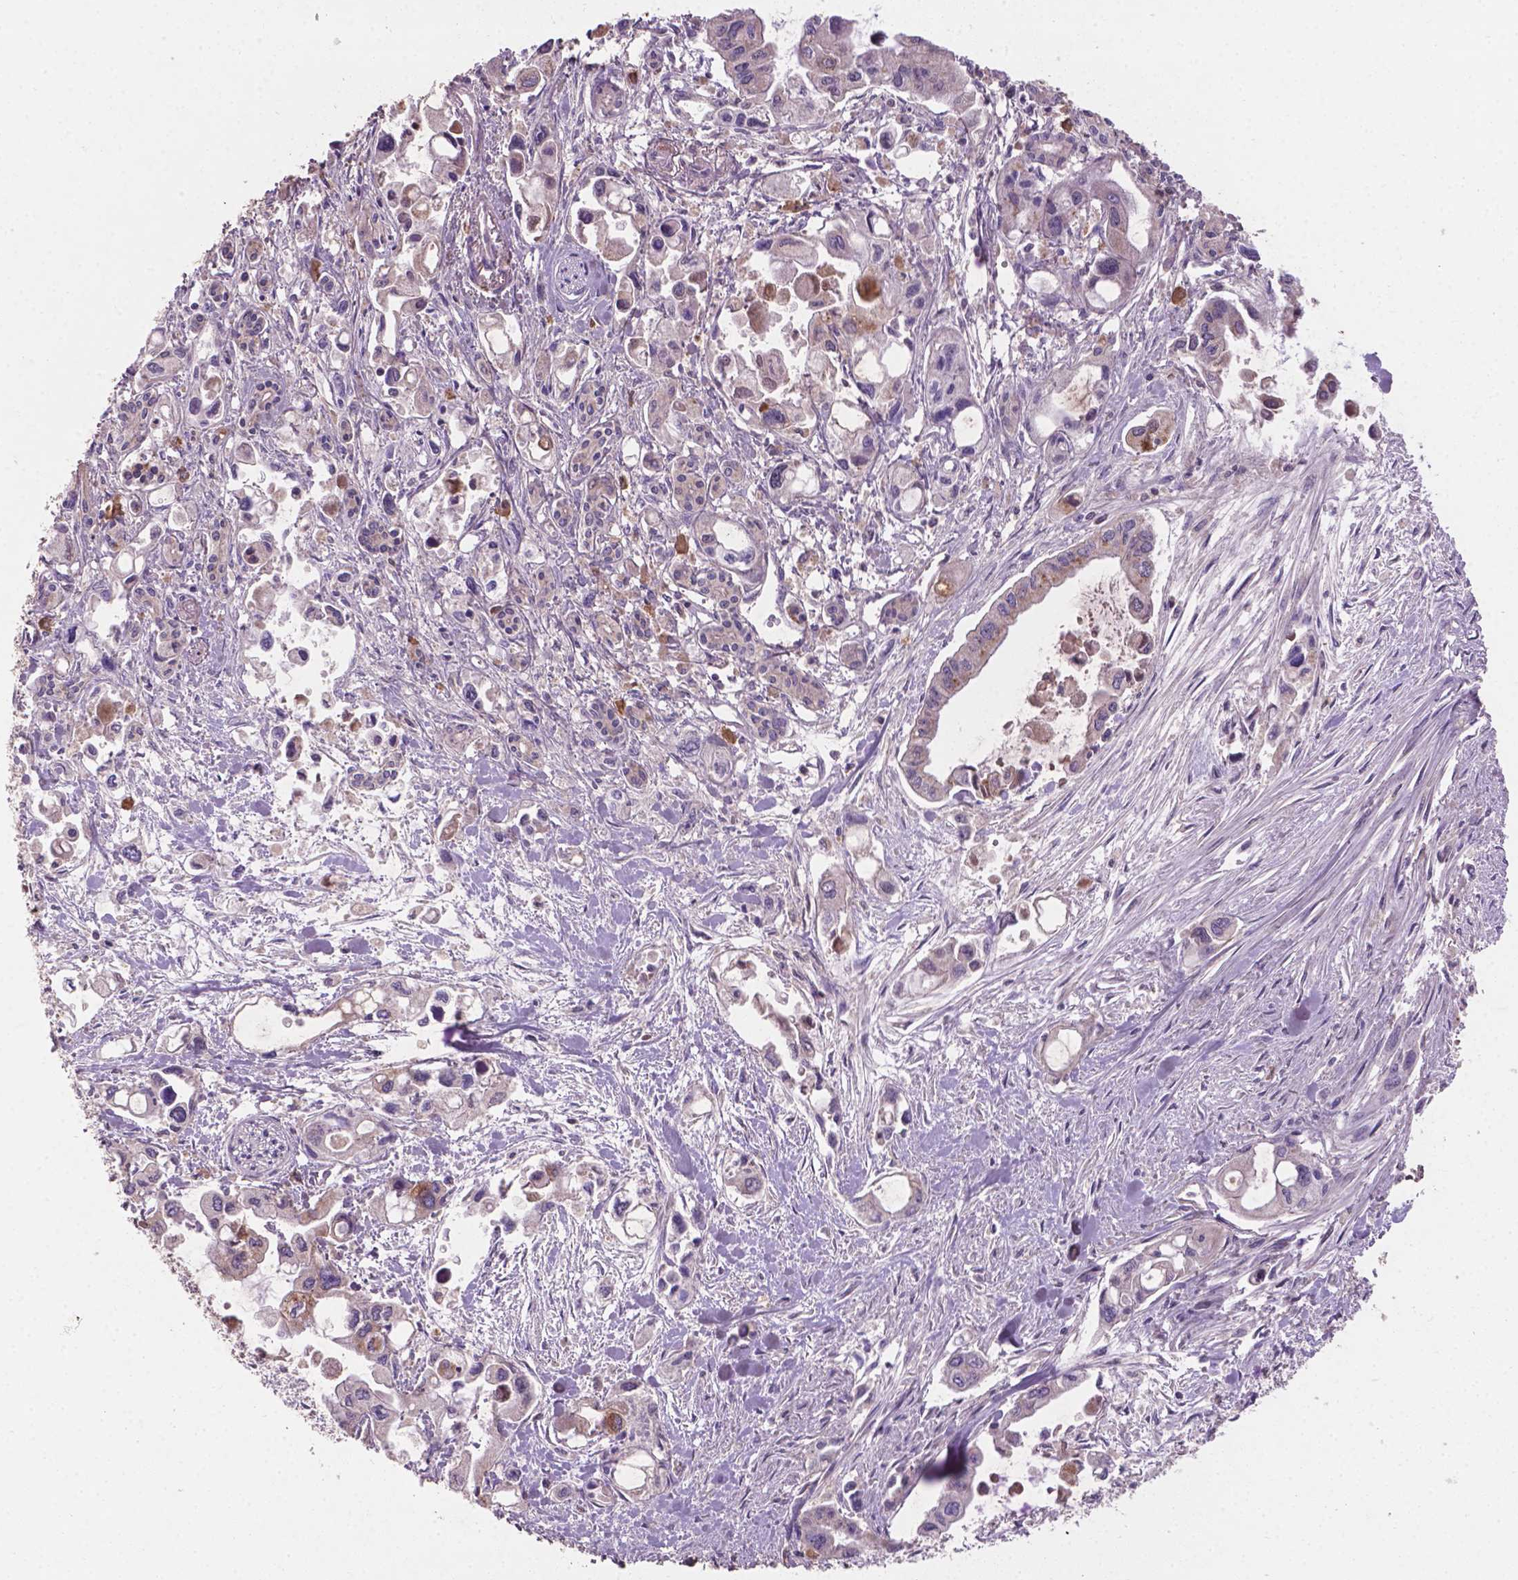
{"staining": {"intensity": "negative", "quantity": "none", "location": "none"}, "tissue": "pancreatic cancer", "cell_type": "Tumor cells", "image_type": "cancer", "snomed": [{"axis": "morphology", "description": "Adenocarcinoma, NOS"}, {"axis": "topography", "description": "Pancreas"}], "caption": "The image displays no significant positivity in tumor cells of adenocarcinoma (pancreatic).", "gene": "SOX17", "patient": {"sex": "female", "age": 61}}